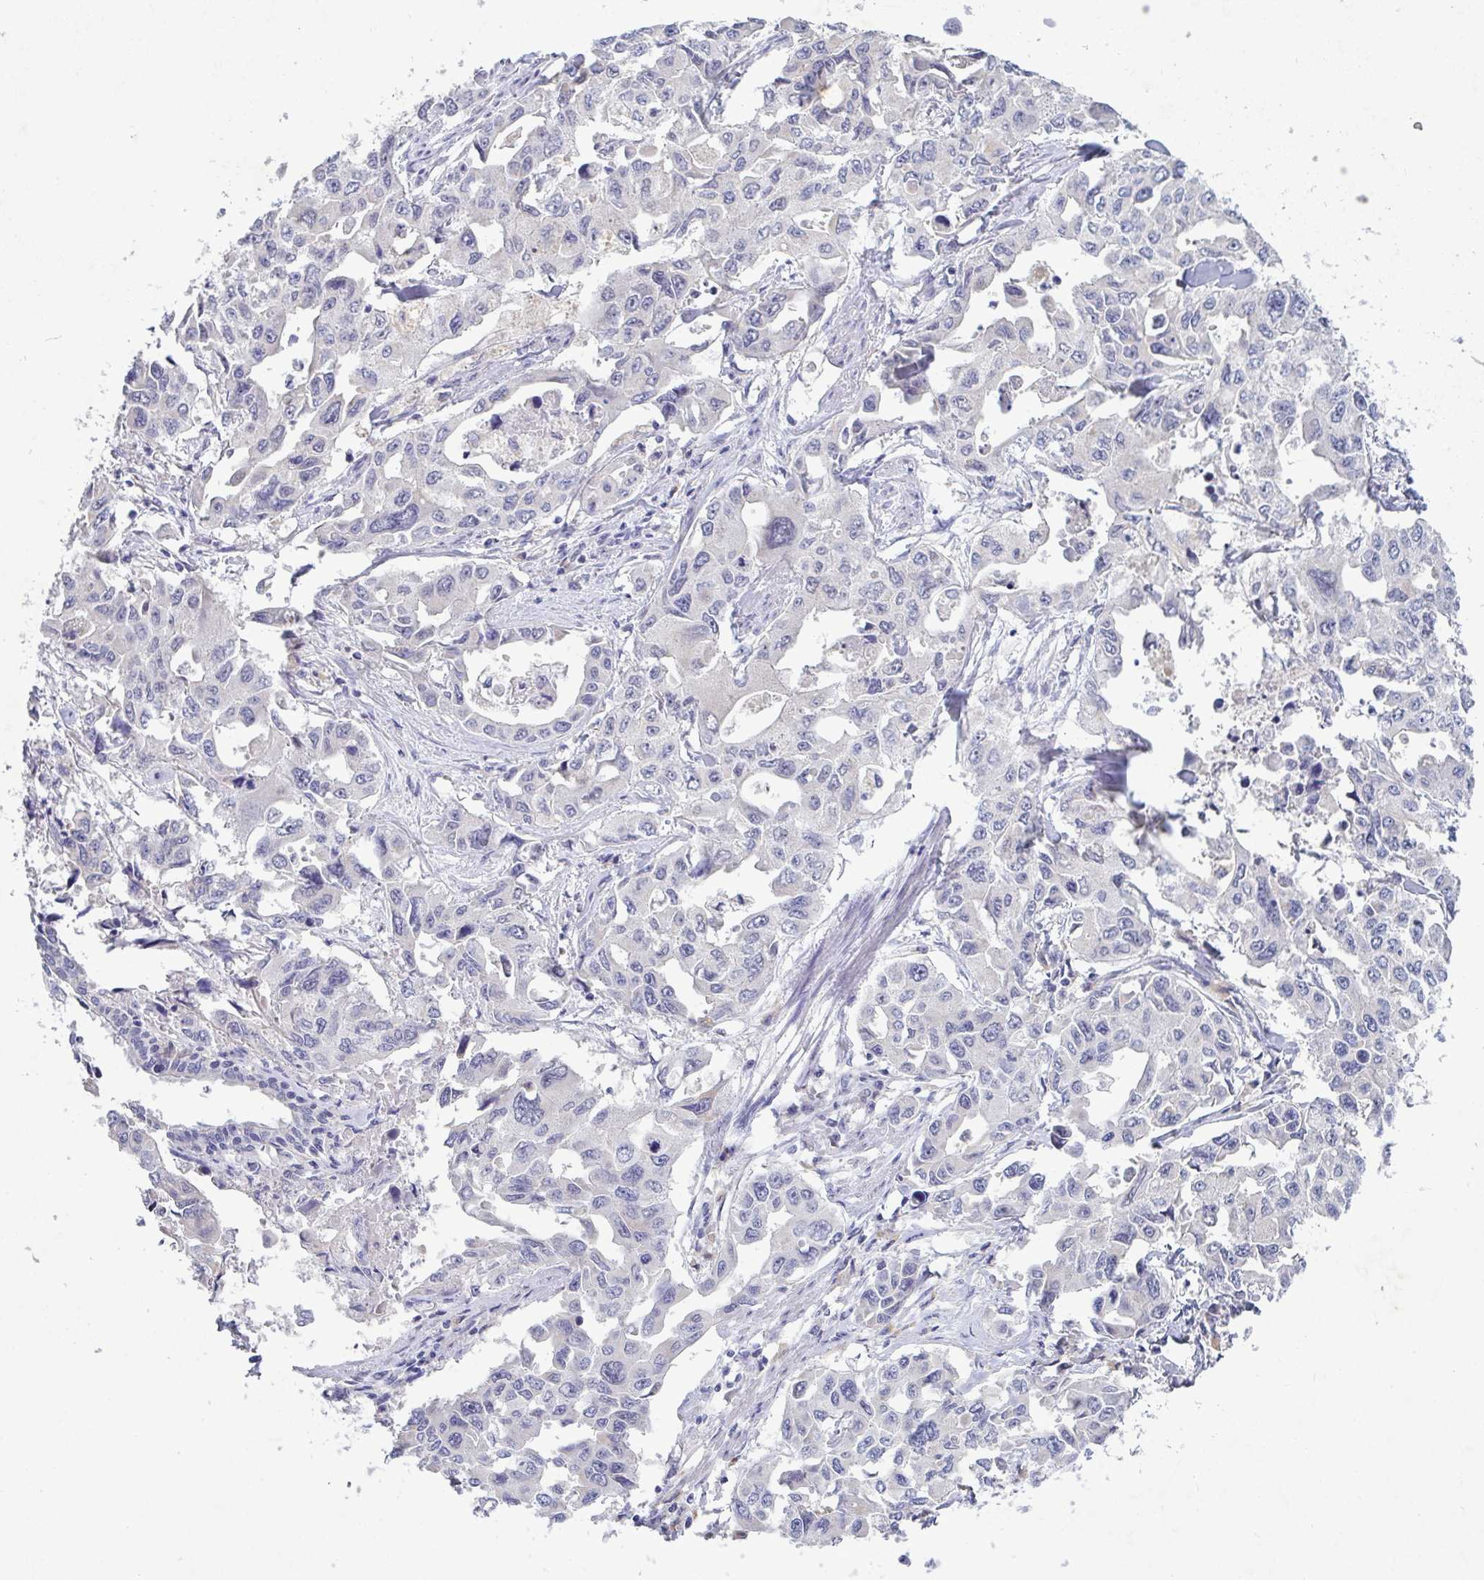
{"staining": {"intensity": "negative", "quantity": "none", "location": "none"}, "tissue": "lung cancer", "cell_type": "Tumor cells", "image_type": "cancer", "snomed": [{"axis": "morphology", "description": "Adenocarcinoma, NOS"}, {"axis": "topography", "description": "Lung"}], "caption": "Tumor cells are negative for protein expression in human adenocarcinoma (lung).", "gene": "GALNT13", "patient": {"sex": "male", "age": 64}}